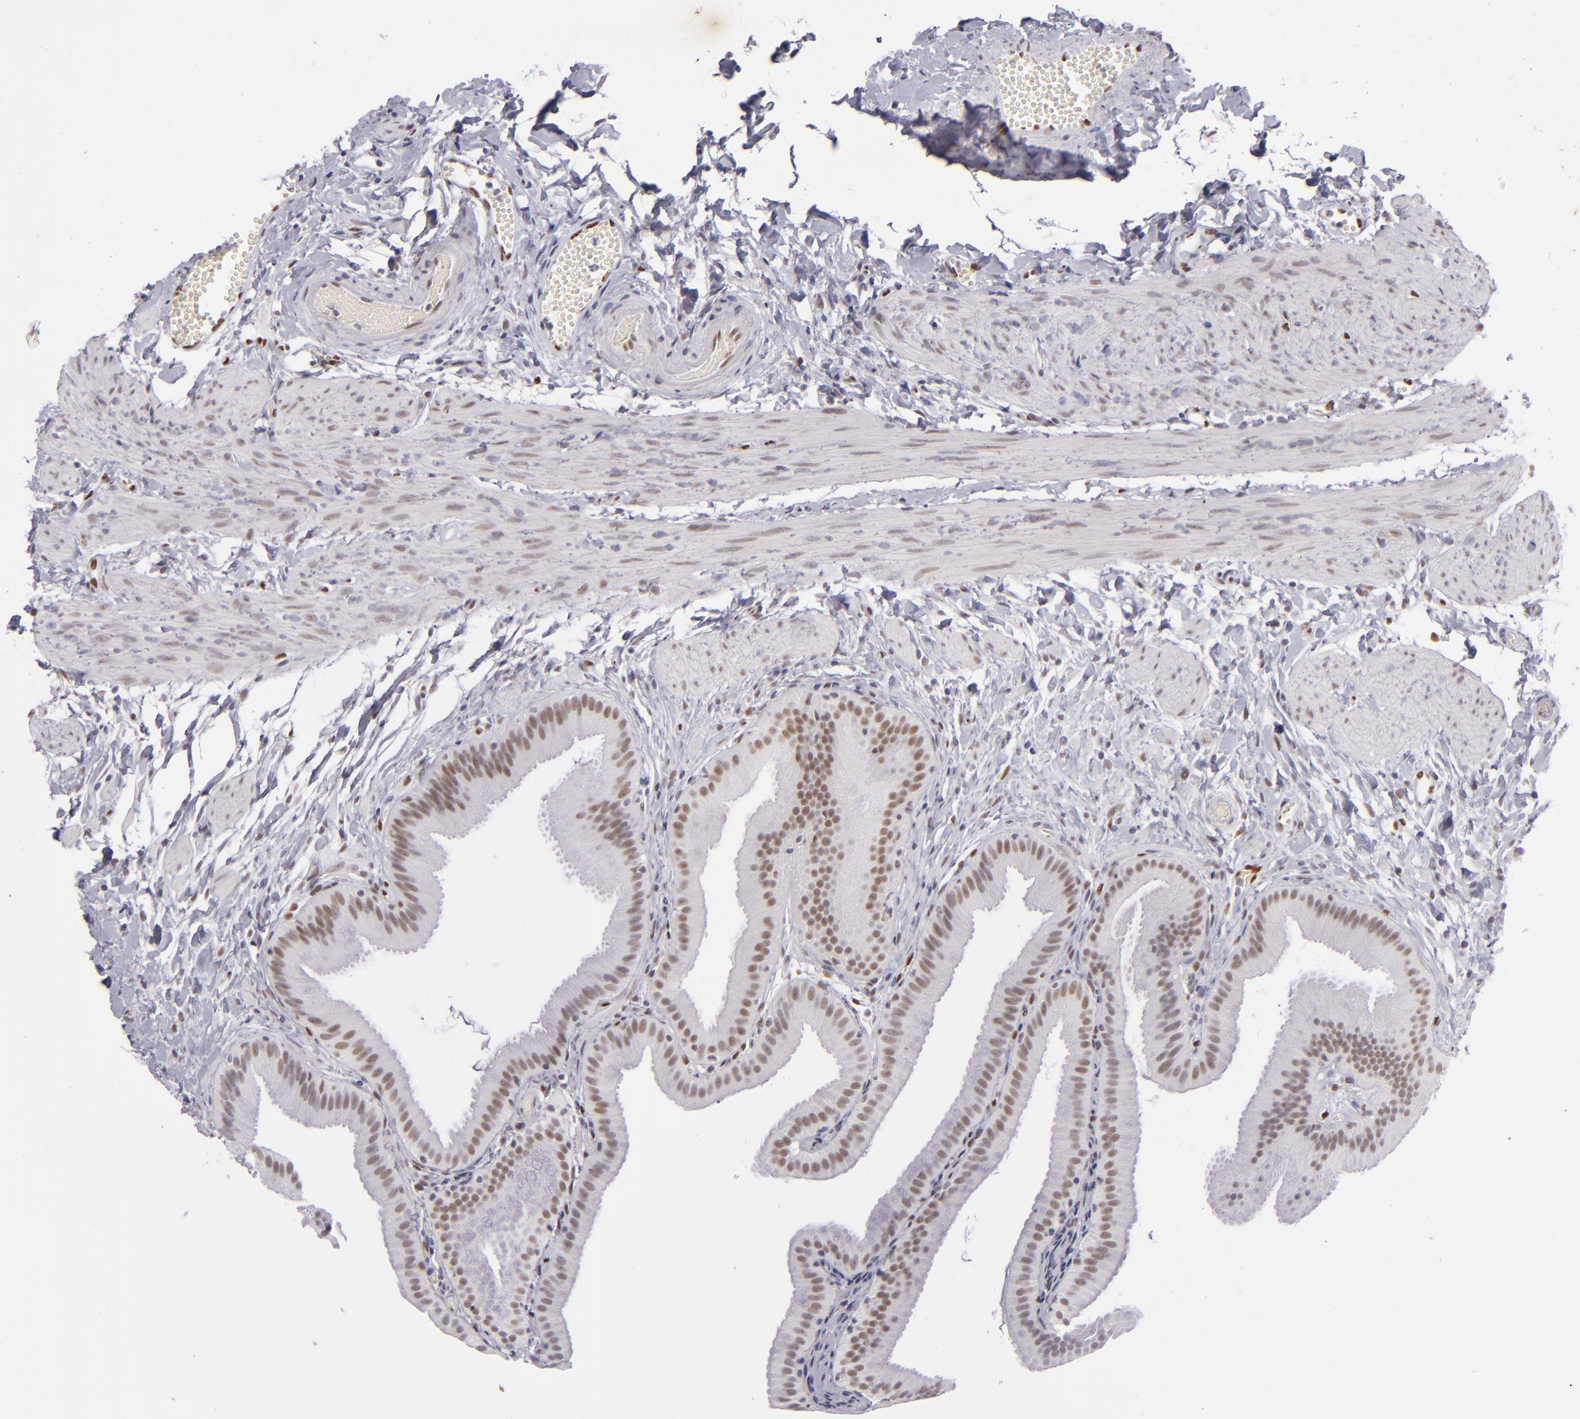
{"staining": {"intensity": "moderate", "quantity": ">75%", "location": "nuclear"}, "tissue": "gallbladder", "cell_type": "Glandular cells", "image_type": "normal", "snomed": [{"axis": "morphology", "description": "Normal tissue, NOS"}, {"axis": "topography", "description": "Gallbladder"}], "caption": "The histopathology image displays a brown stain indicating the presence of a protein in the nuclear of glandular cells in gallbladder. (Stains: DAB in brown, nuclei in blue, Microscopy: brightfield microscopy at high magnification).", "gene": "TOP3A", "patient": {"sex": "female", "age": 63}}